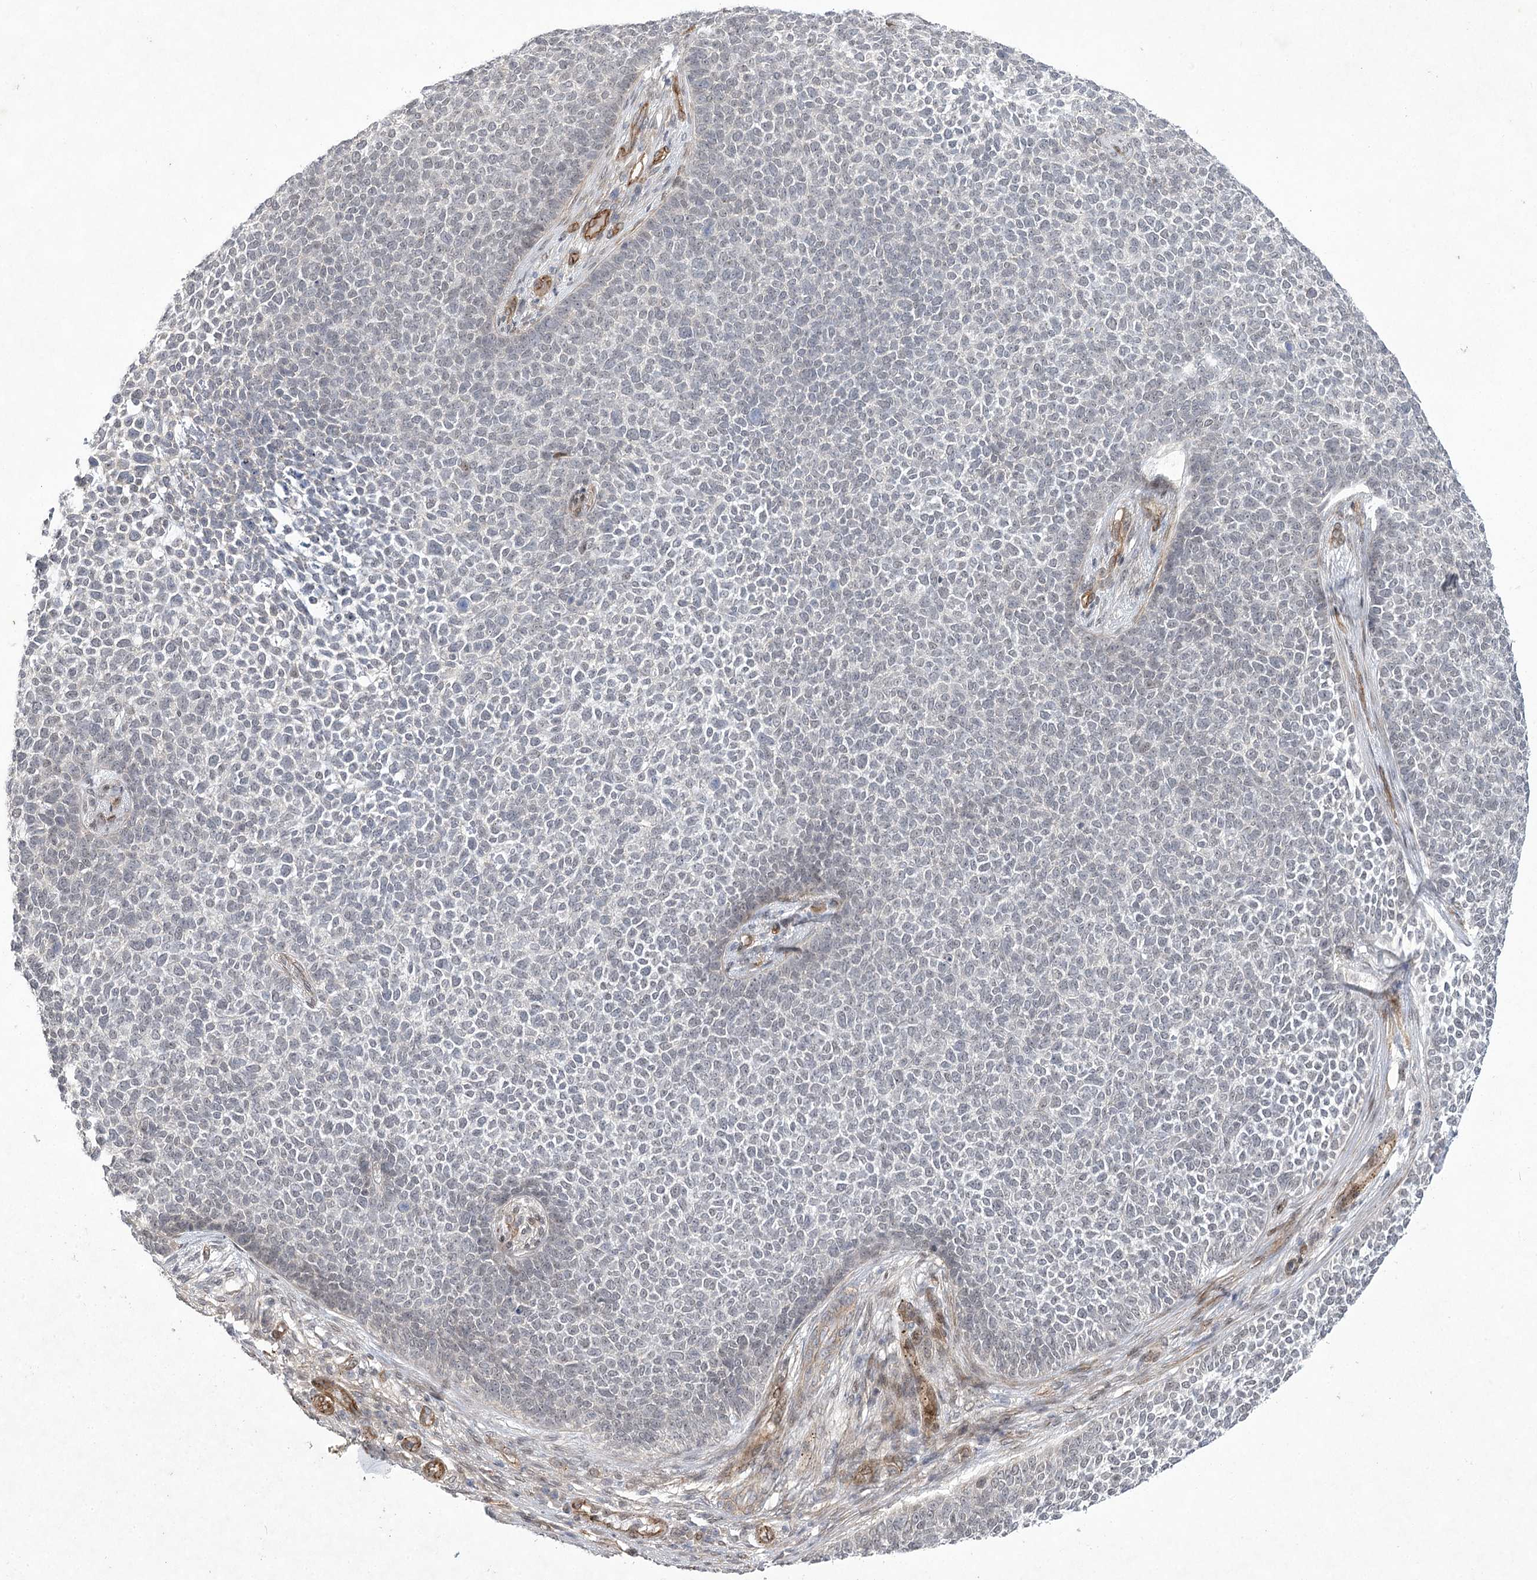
{"staining": {"intensity": "negative", "quantity": "none", "location": "none"}, "tissue": "skin cancer", "cell_type": "Tumor cells", "image_type": "cancer", "snomed": [{"axis": "morphology", "description": "Basal cell carcinoma"}, {"axis": "topography", "description": "Skin"}], "caption": "IHC of skin basal cell carcinoma exhibits no staining in tumor cells.", "gene": "AMTN", "patient": {"sex": "female", "age": 84}}